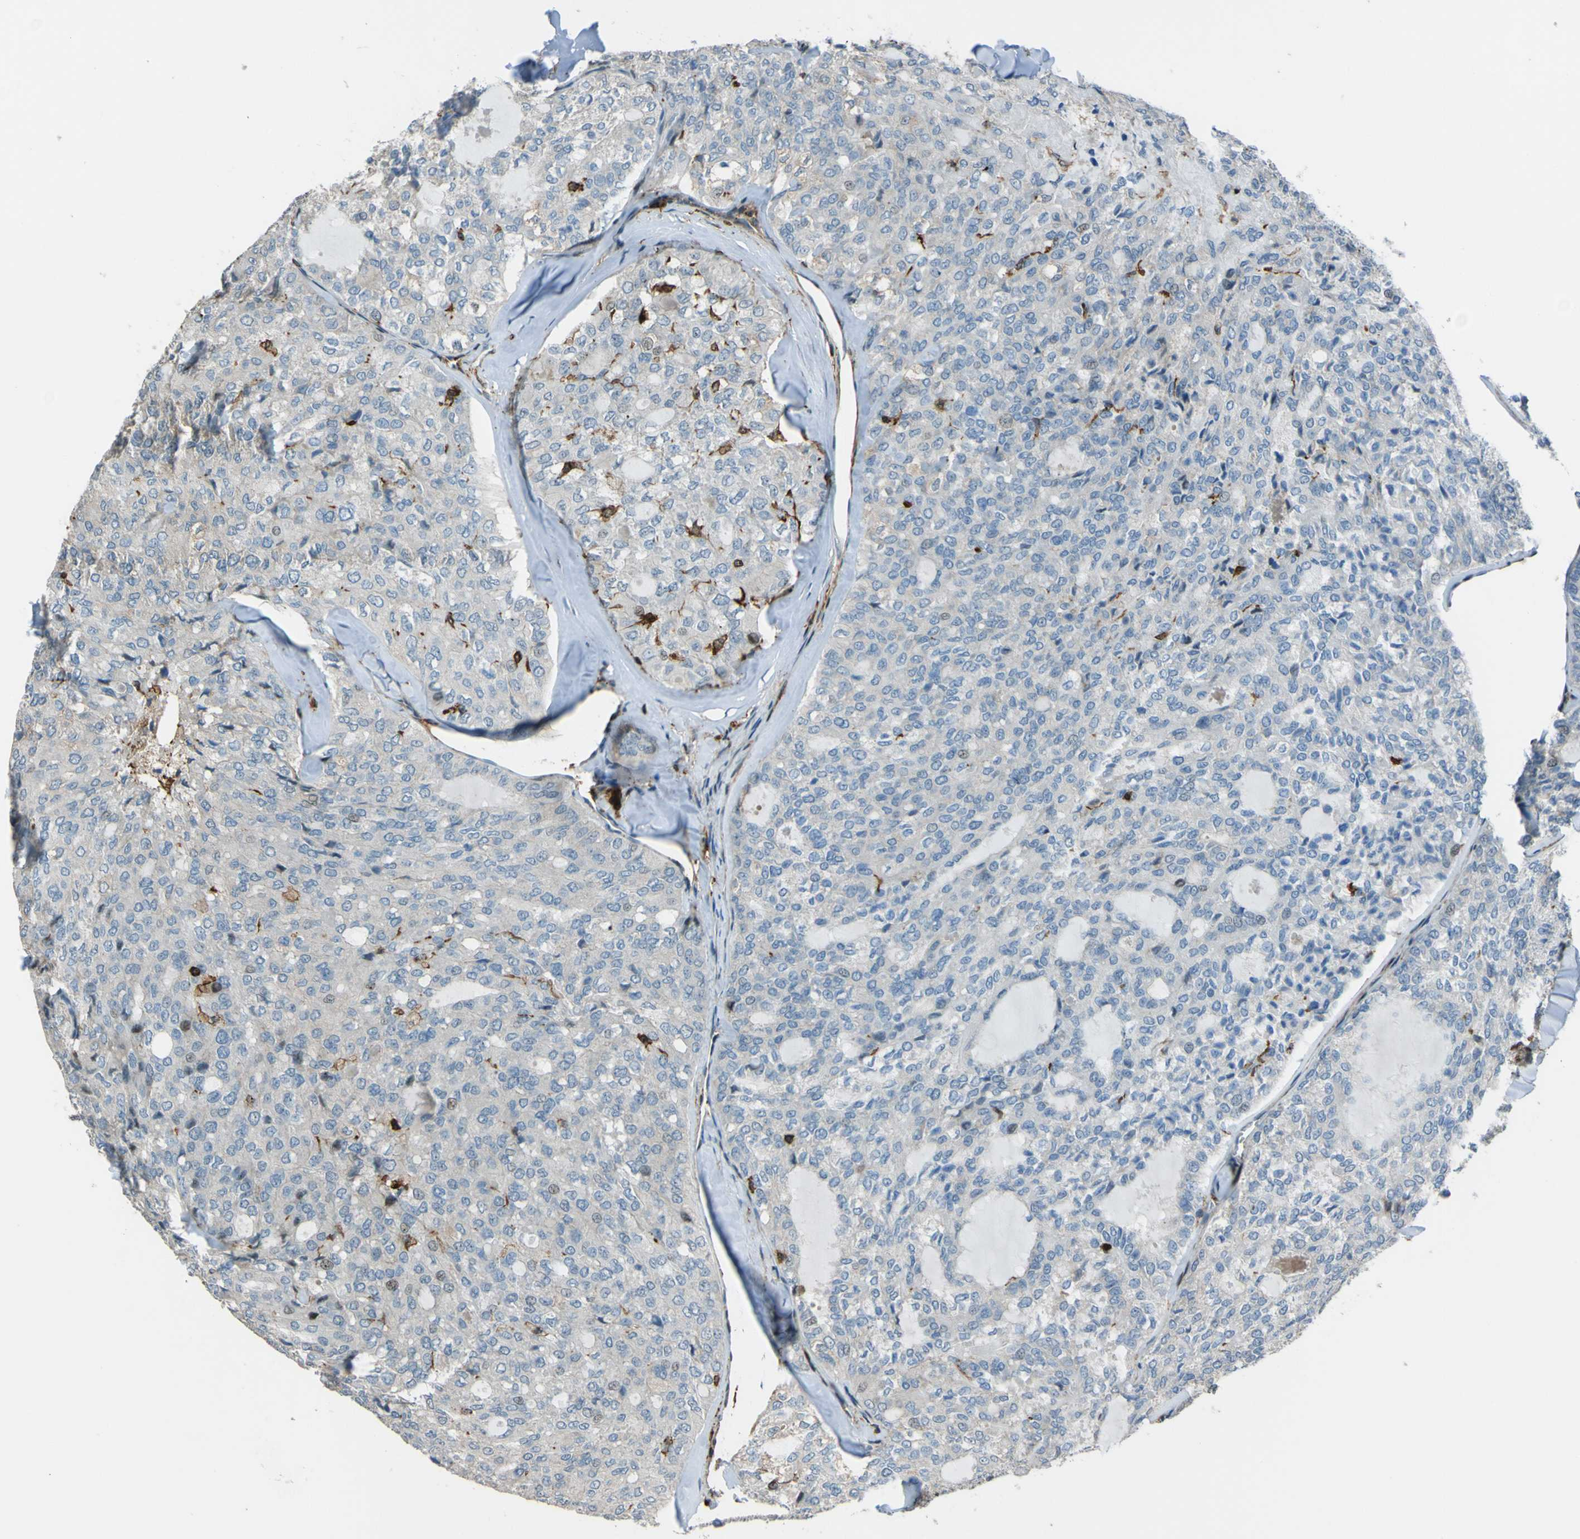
{"staining": {"intensity": "weak", "quantity": "<25%", "location": "cytoplasmic/membranous"}, "tissue": "thyroid cancer", "cell_type": "Tumor cells", "image_type": "cancer", "snomed": [{"axis": "morphology", "description": "Follicular adenoma carcinoma, NOS"}, {"axis": "topography", "description": "Thyroid gland"}], "caption": "The image shows no staining of tumor cells in thyroid cancer (follicular adenoma carcinoma). (Brightfield microscopy of DAB immunohistochemistry at high magnification).", "gene": "PCDHB5", "patient": {"sex": "male", "age": 75}}